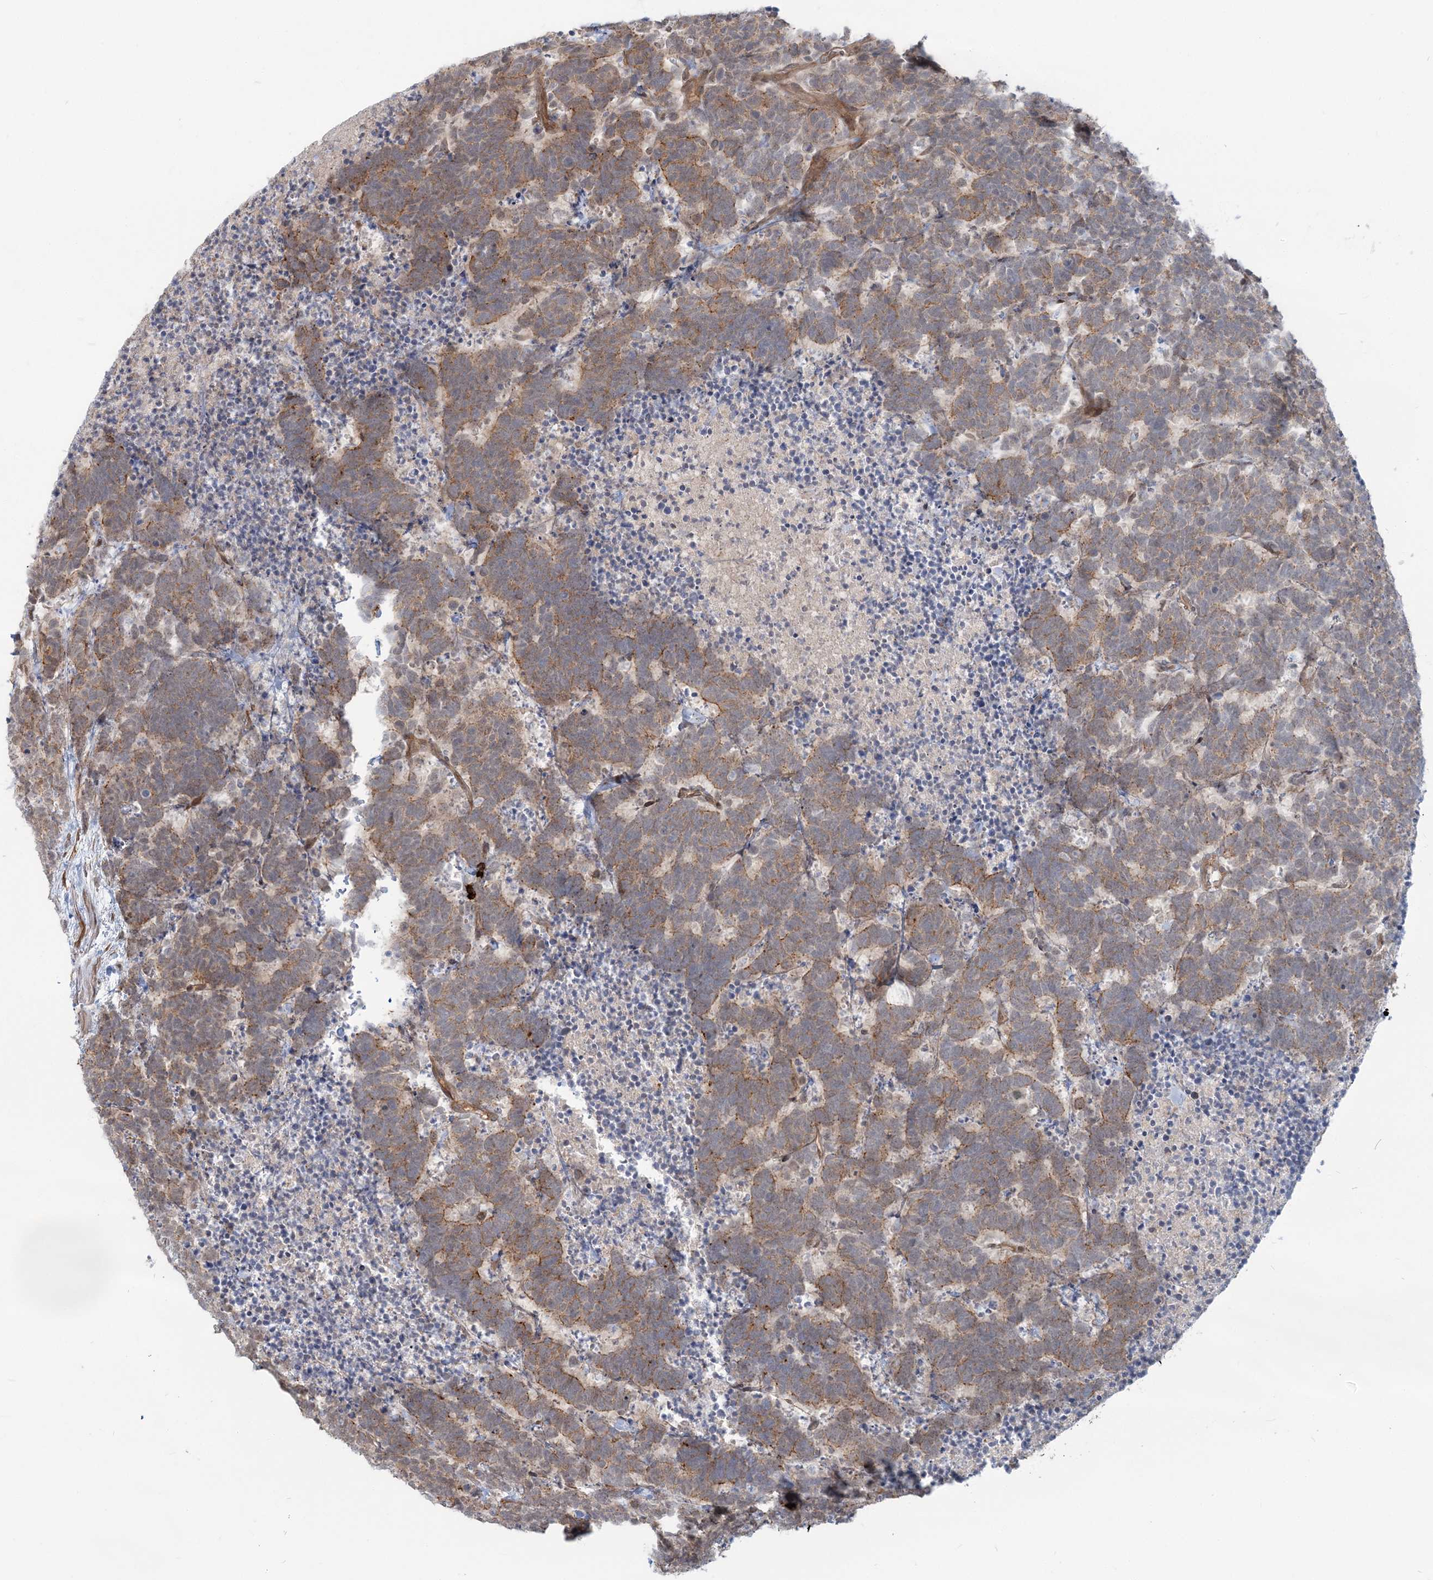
{"staining": {"intensity": "moderate", "quantity": ">75%", "location": "cytoplasmic/membranous"}, "tissue": "carcinoid", "cell_type": "Tumor cells", "image_type": "cancer", "snomed": [{"axis": "morphology", "description": "Carcinoma, NOS"}, {"axis": "morphology", "description": "Carcinoid, malignant, NOS"}, {"axis": "topography", "description": "Urinary bladder"}], "caption": "Approximately >75% of tumor cells in human carcinoid exhibit moderate cytoplasmic/membranous protein expression as visualized by brown immunohistochemical staining.", "gene": "SH3PXD2A", "patient": {"sex": "male", "age": 57}}